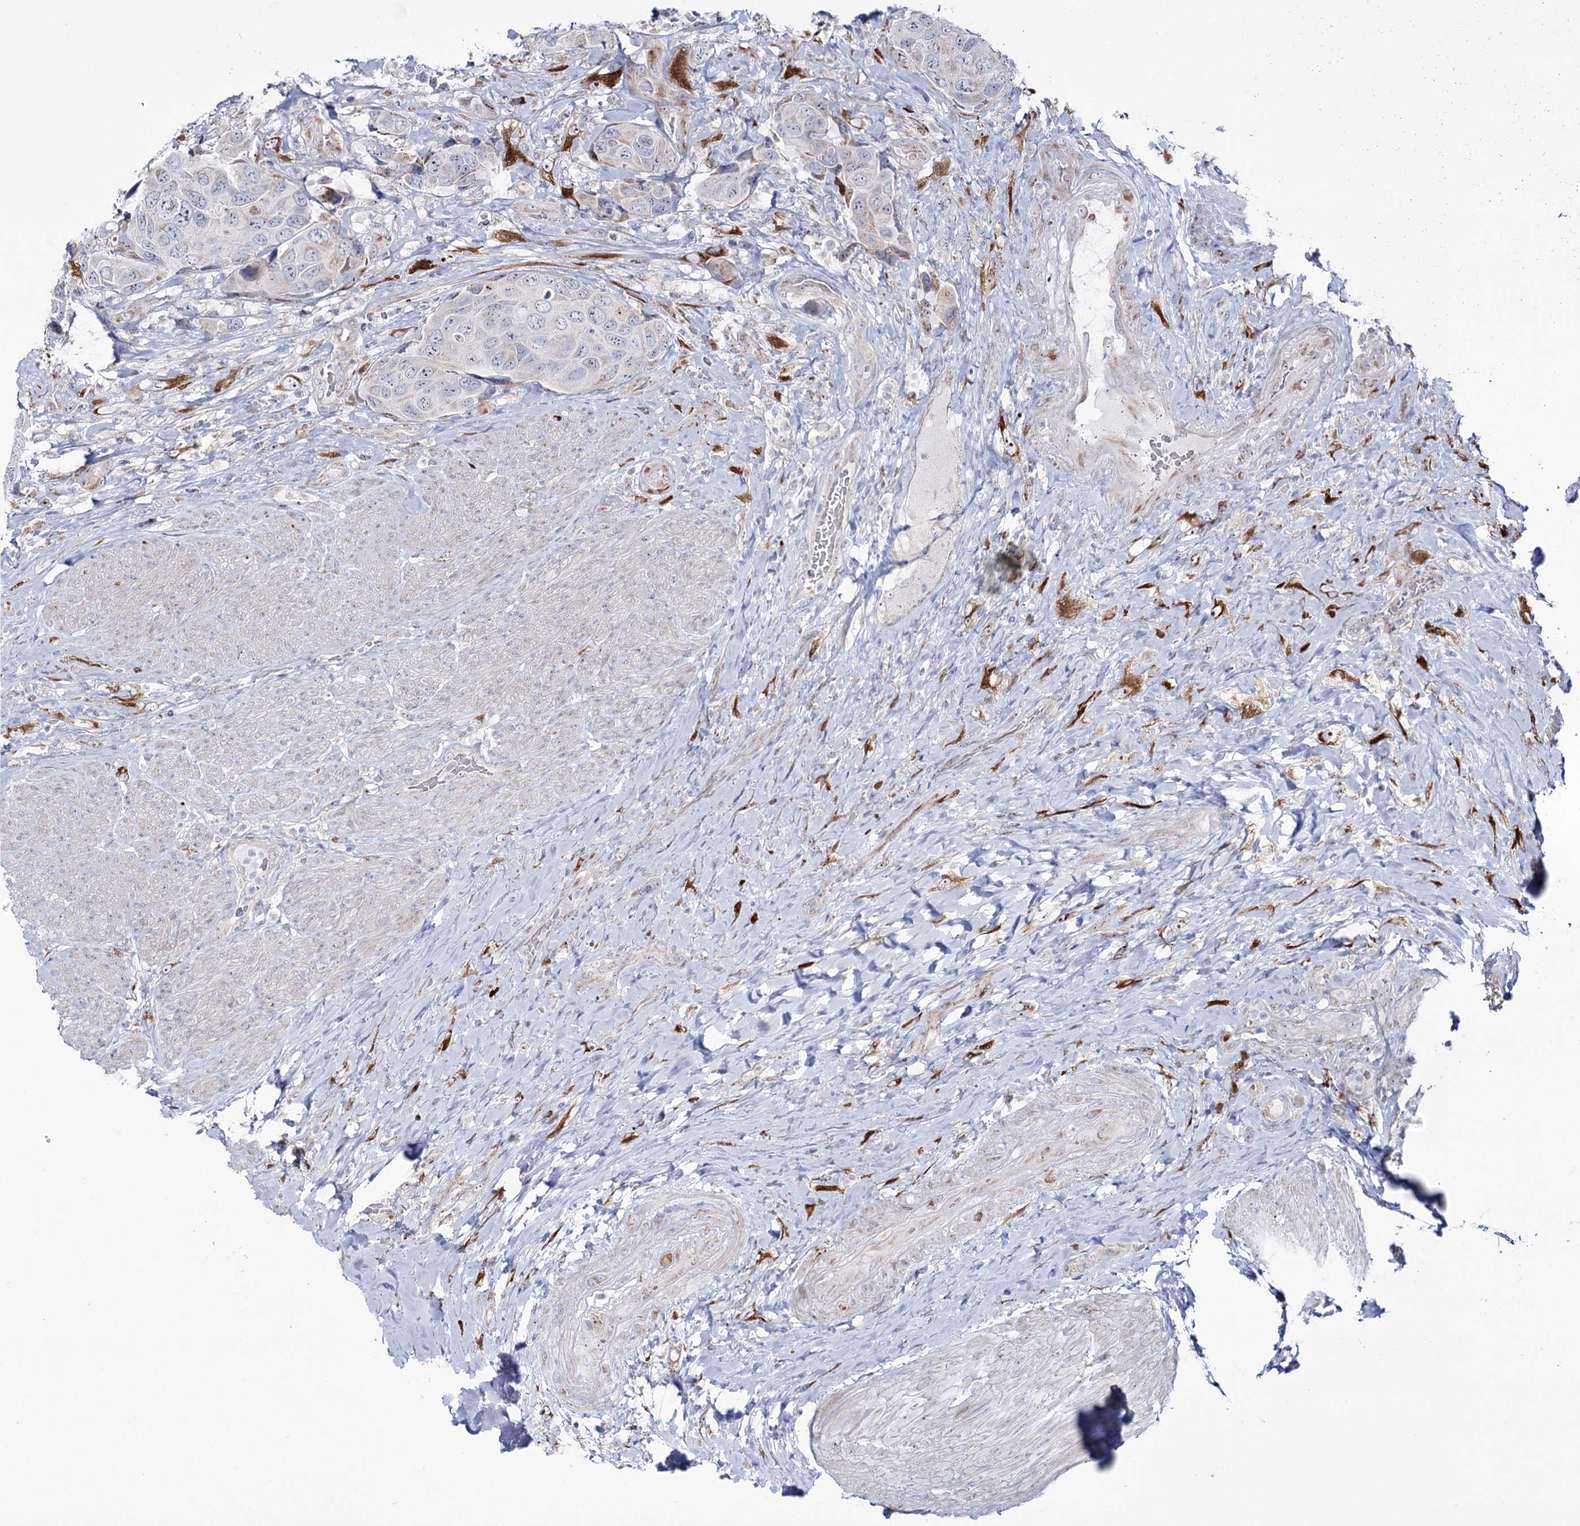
{"staining": {"intensity": "negative", "quantity": "none", "location": "none"}, "tissue": "urothelial cancer", "cell_type": "Tumor cells", "image_type": "cancer", "snomed": [{"axis": "morphology", "description": "Urothelial carcinoma, High grade"}, {"axis": "topography", "description": "Urinary bladder"}], "caption": "An immunohistochemistry (IHC) image of urothelial carcinoma (high-grade) is shown. There is no staining in tumor cells of urothelial carcinoma (high-grade). (DAB (3,3'-diaminobenzidine) IHC, high magnification).", "gene": "METTL5", "patient": {"sex": "male", "age": 74}}